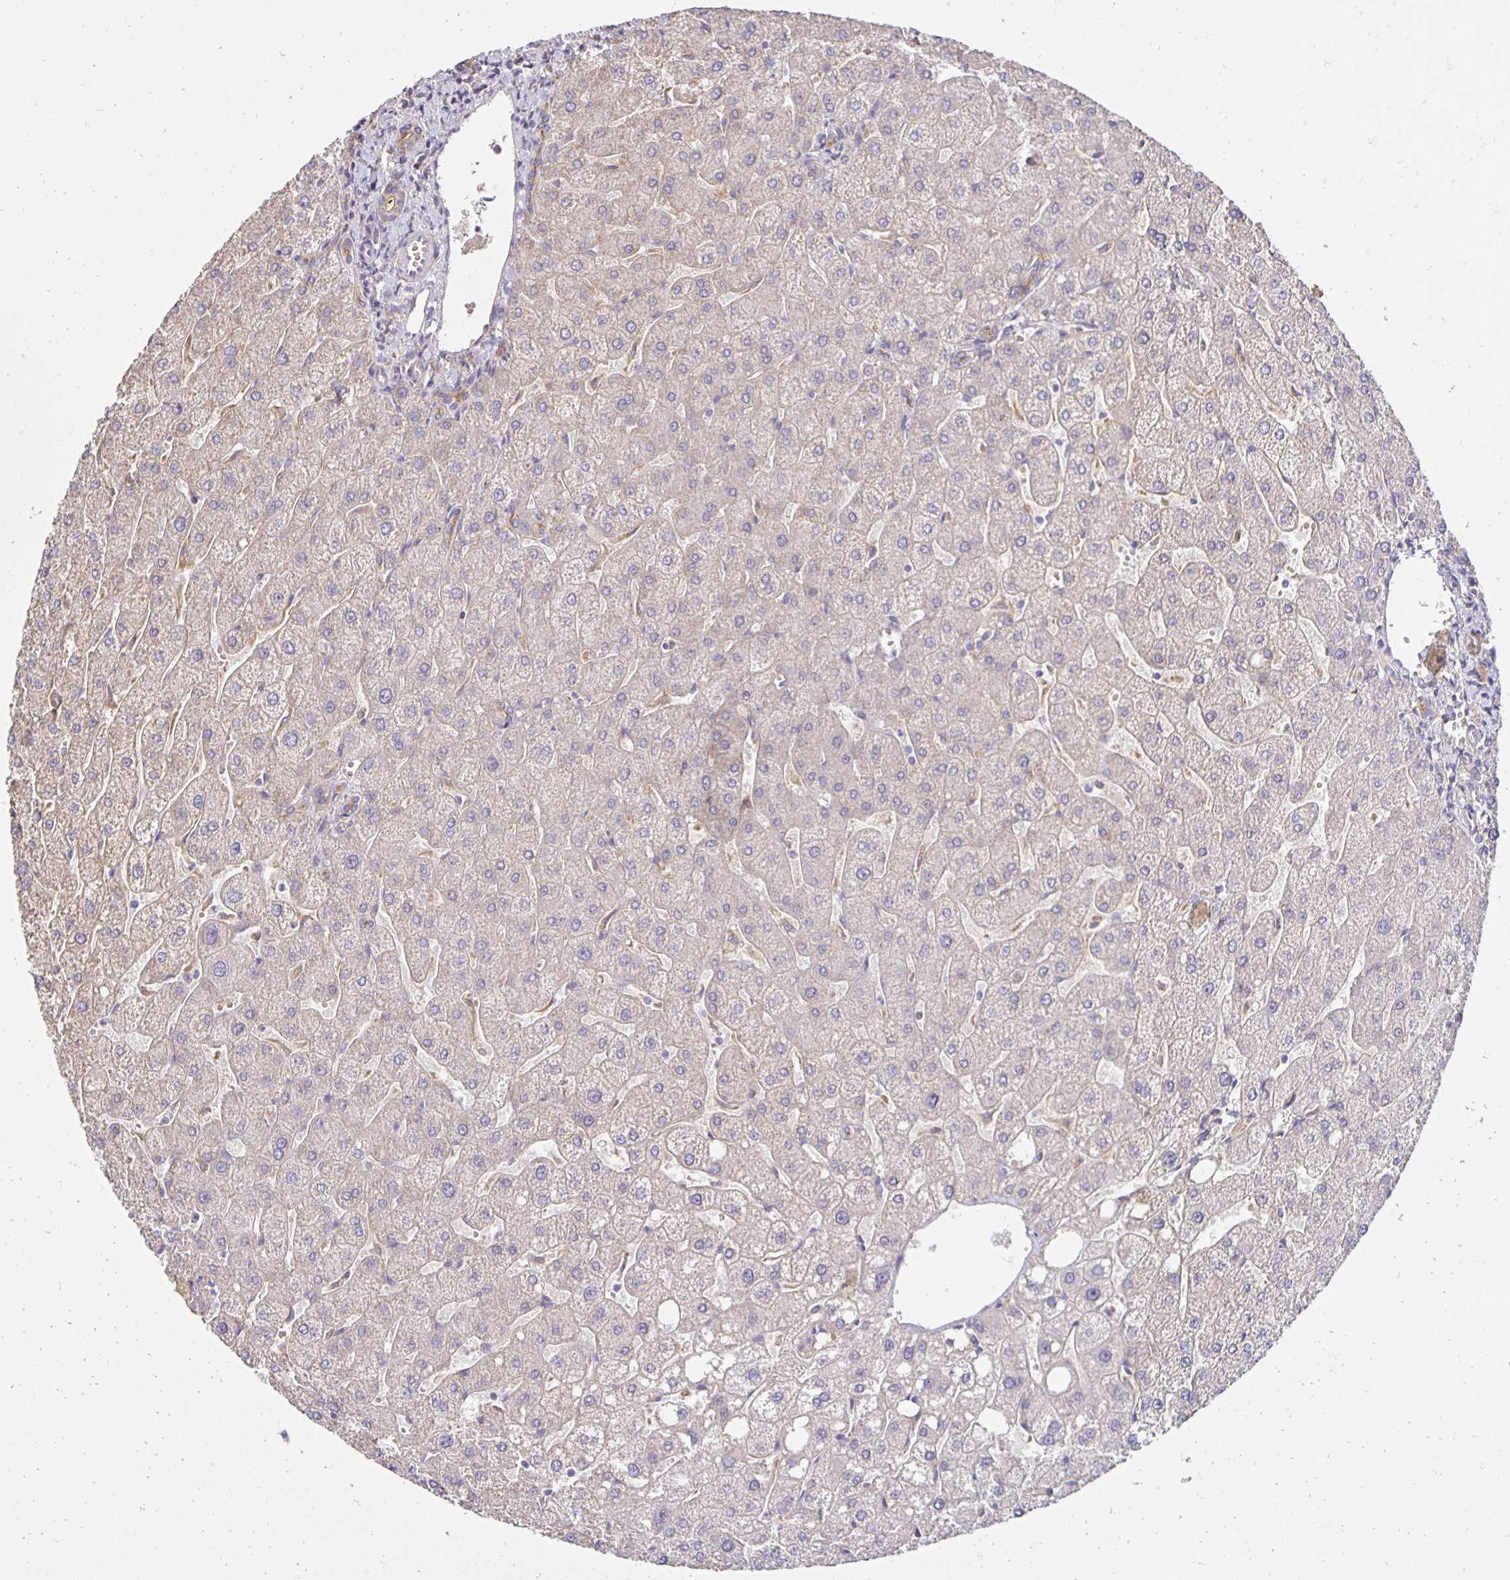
{"staining": {"intensity": "negative", "quantity": "none", "location": "none"}, "tissue": "liver", "cell_type": "Cholangiocytes", "image_type": "normal", "snomed": [{"axis": "morphology", "description": "Normal tissue, NOS"}, {"axis": "topography", "description": "Liver"}], "caption": "Immunohistochemical staining of unremarkable human liver shows no significant expression in cholangiocytes. The staining was performed using DAB (3,3'-diaminobenzidine) to visualize the protein expression in brown, while the nuclei were stained in blue with hematoxylin (Magnification: 20x).", "gene": "PNPLA3", "patient": {"sex": "male", "age": 67}}